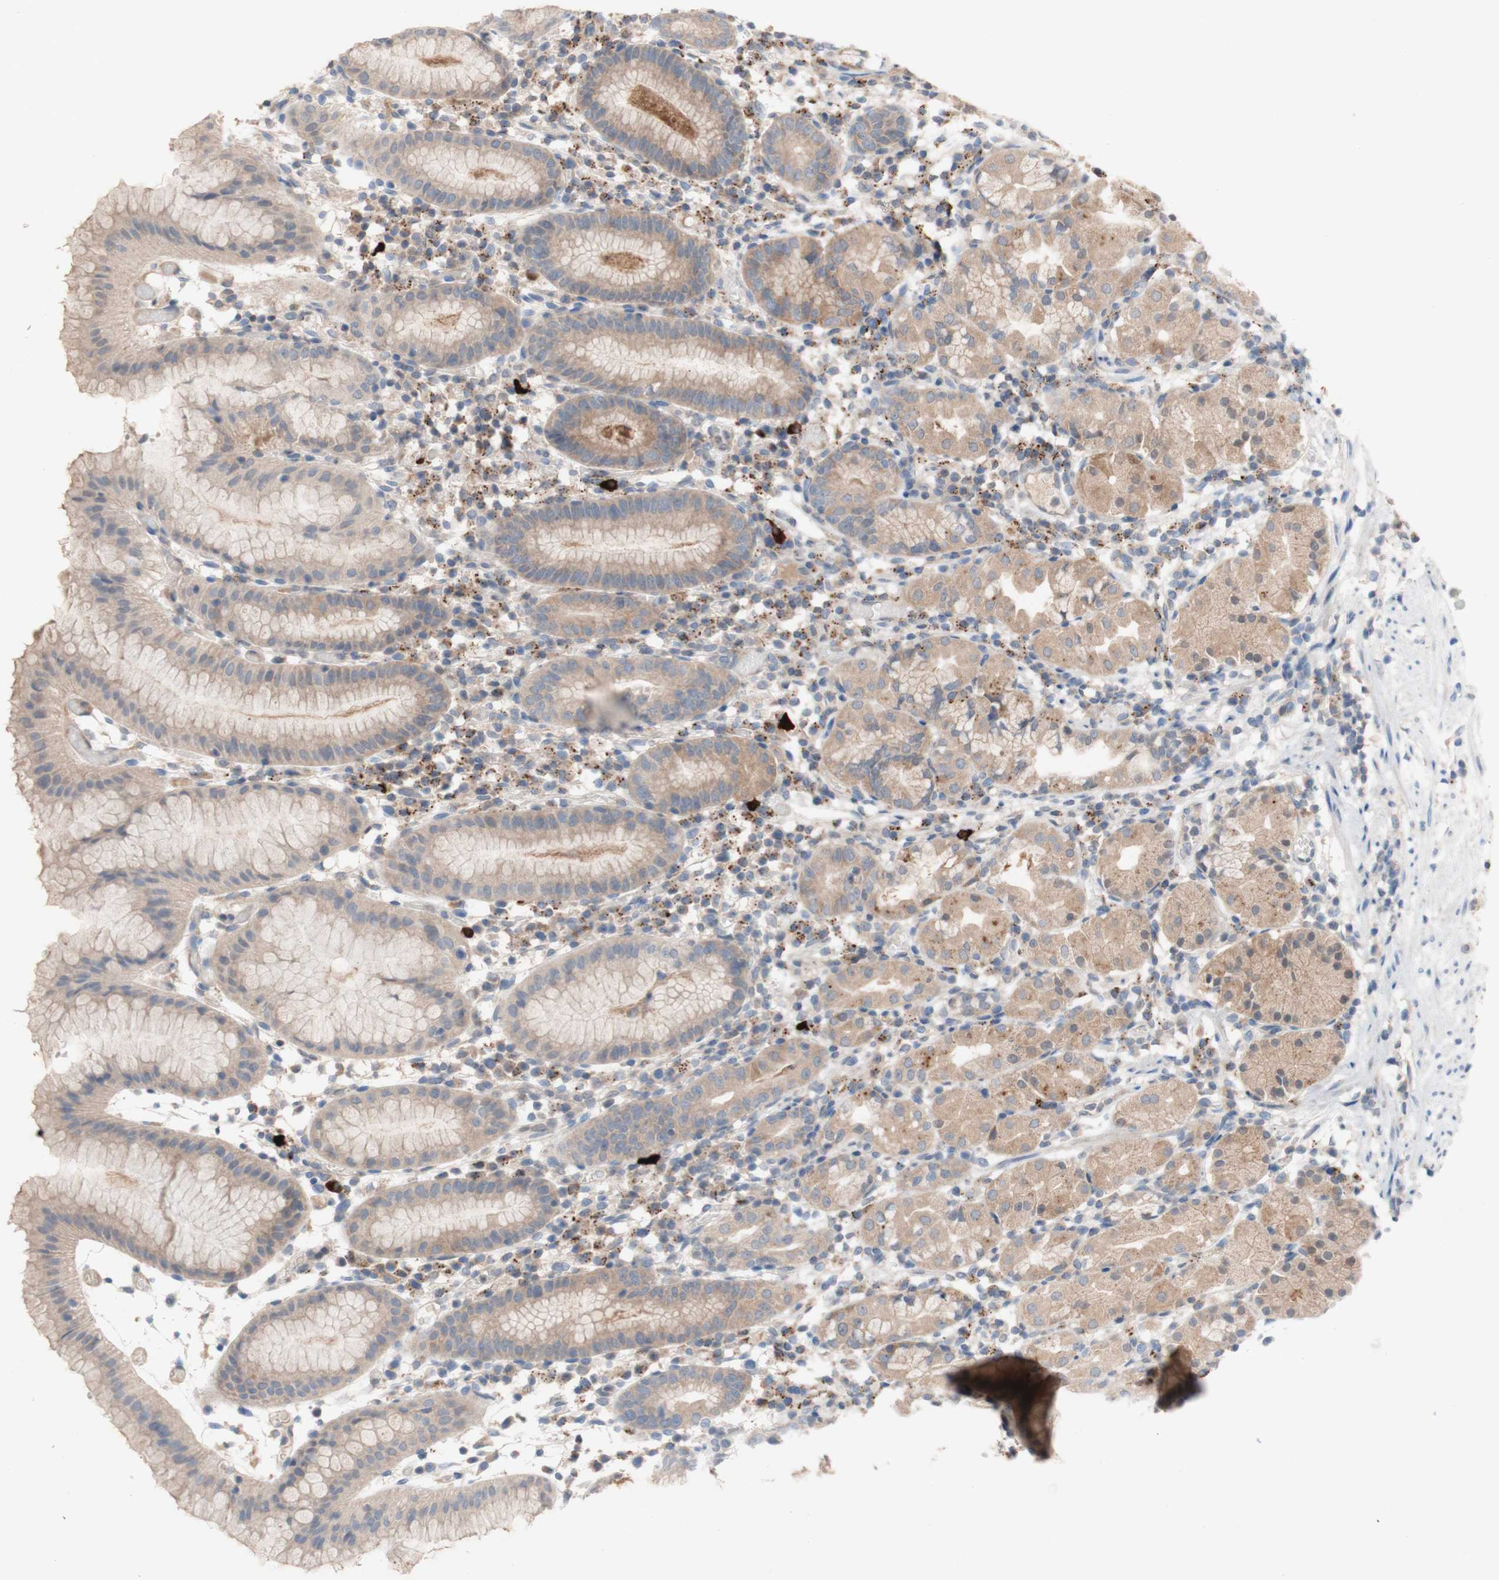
{"staining": {"intensity": "moderate", "quantity": ">75%", "location": "cytoplasmic/membranous"}, "tissue": "stomach", "cell_type": "Glandular cells", "image_type": "normal", "snomed": [{"axis": "morphology", "description": "Normal tissue, NOS"}, {"axis": "topography", "description": "Stomach"}, {"axis": "topography", "description": "Stomach, lower"}], "caption": "Unremarkable stomach was stained to show a protein in brown. There is medium levels of moderate cytoplasmic/membranous staining in about >75% of glandular cells. (DAB (3,3'-diaminobenzidine) = brown stain, brightfield microscopy at high magnification).", "gene": "PEX2", "patient": {"sex": "female", "age": 75}}